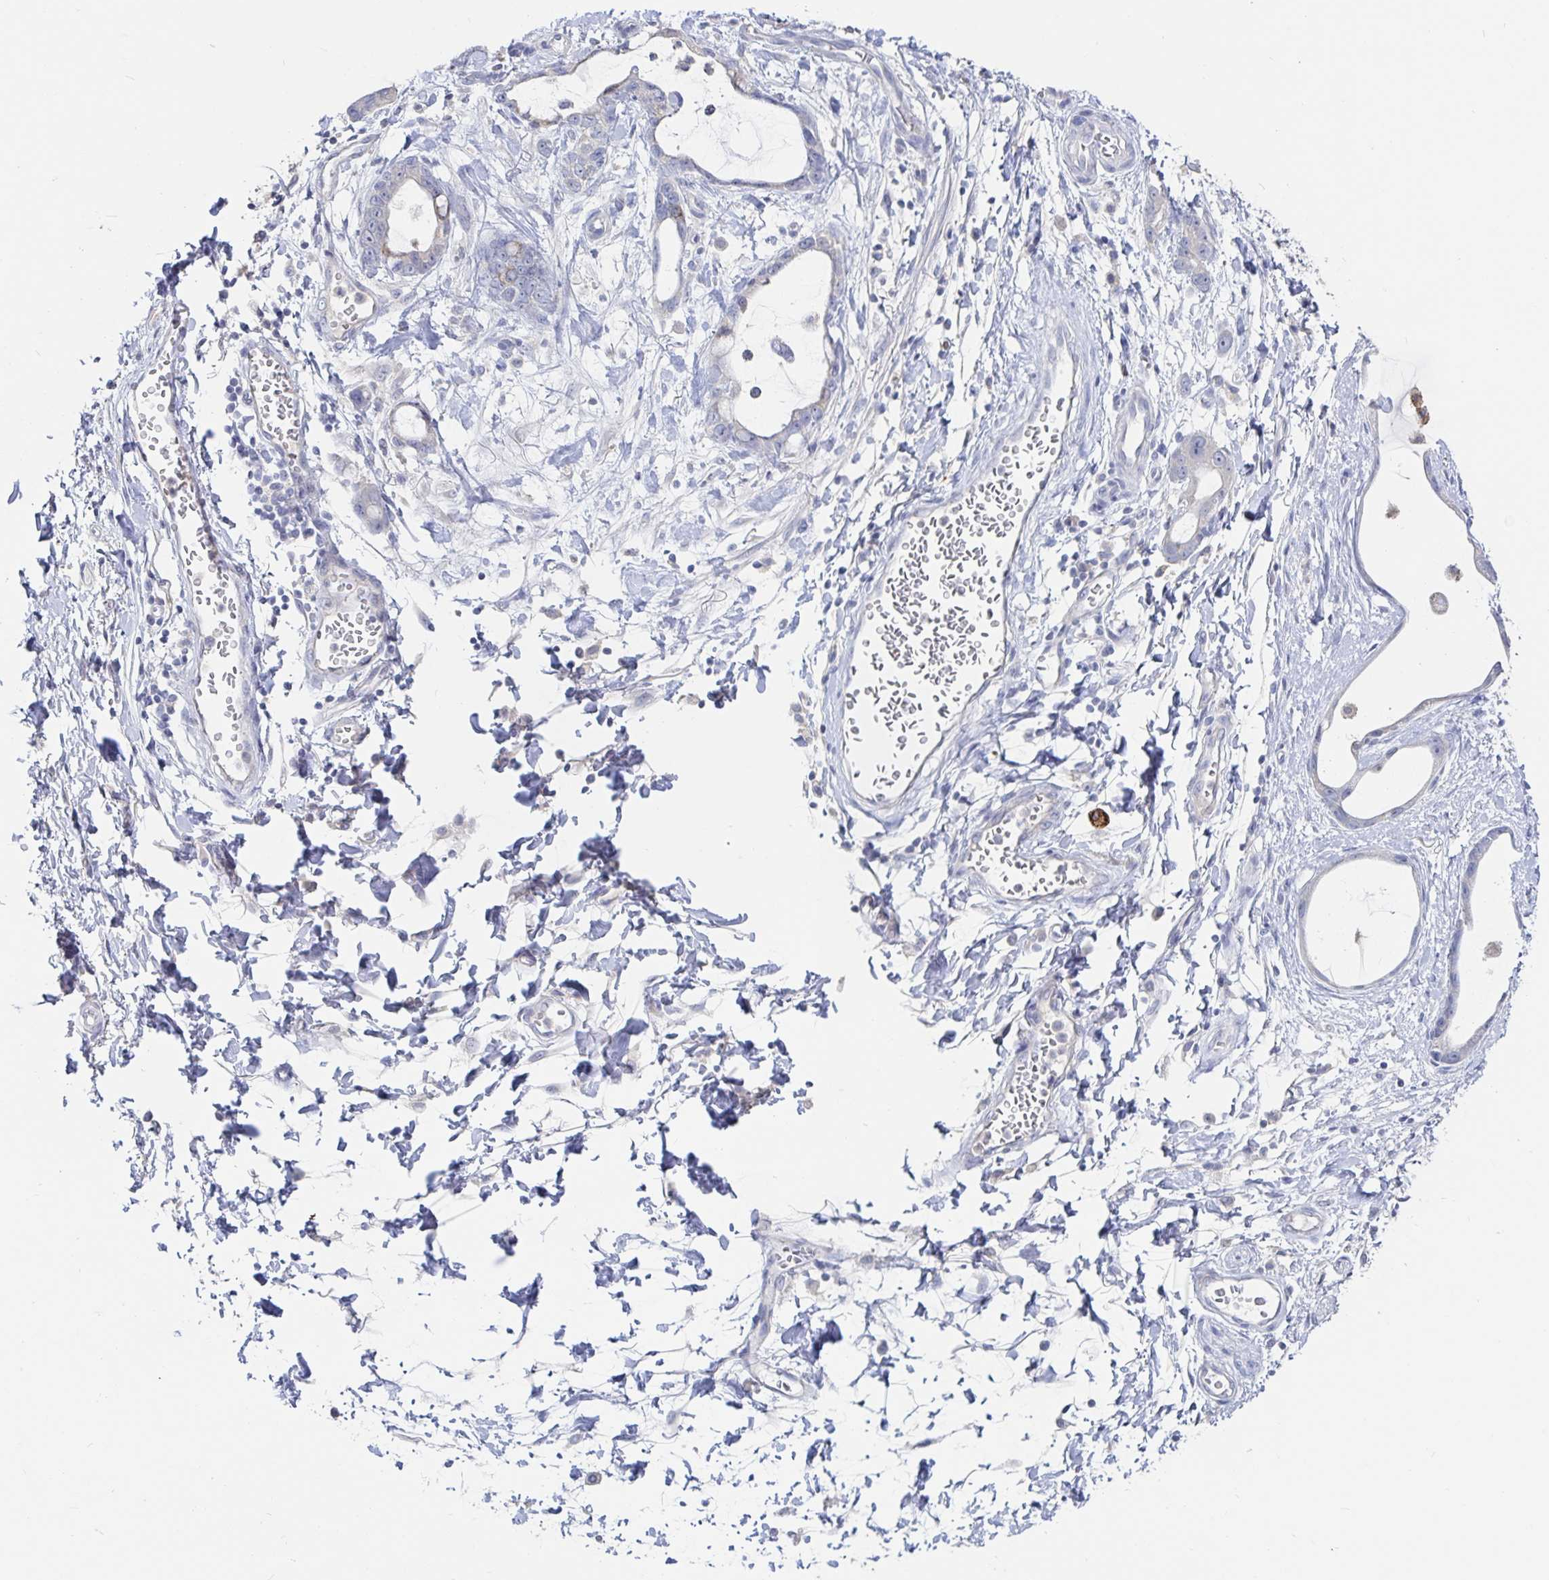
{"staining": {"intensity": "negative", "quantity": "none", "location": "none"}, "tissue": "stomach cancer", "cell_type": "Tumor cells", "image_type": "cancer", "snomed": [{"axis": "morphology", "description": "Adenocarcinoma, NOS"}, {"axis": "topography", "description": "Stomach"}], "caption": "Tumor cells are negative for protein expression in human stomach cancer (adenocarcinoma).", "gene": "SPPL3", "patient": {"sex": "male", "age": 55}}